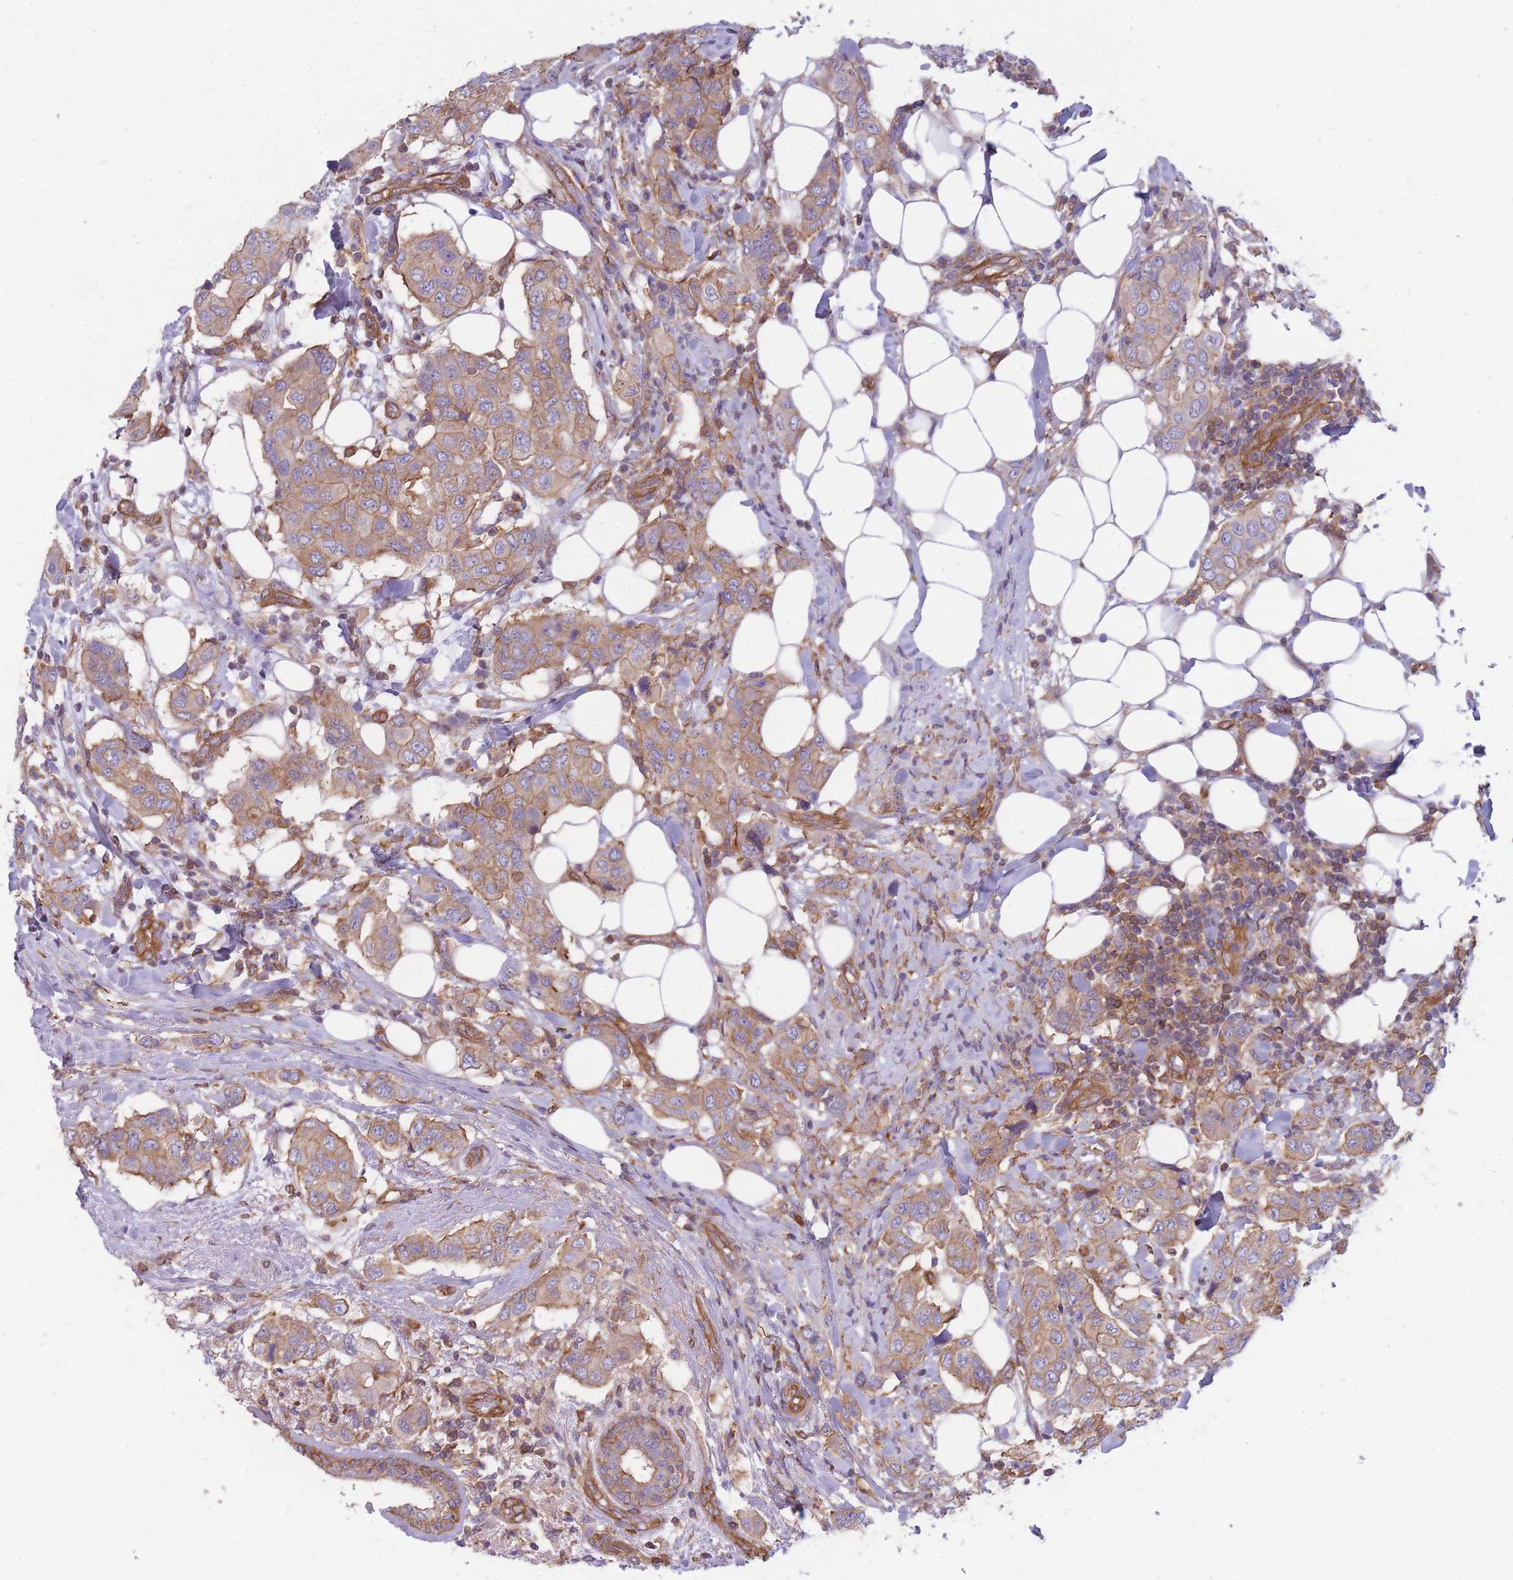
{"staining": {"intensity": "moderate", "quantity": "25%-75%", "location": "cytoplasmic/membranous"}, "tissue": "breast cancer", "cell_type": "Tumor cells", "image_type": "cancer", "snomed": [{"axis": "morphology", "description": "Lobular carcinoma"}, {"axis": "topography", "description": "Breast"}], "caption": "Protein analysis of lobular carcinoma (breast) tissue shows moderate cytoplasmic/membranous staining in about 25%-75% of tumor cells.", "gene": "GGA1", "patient": {"sex": "female", "age": 51}}